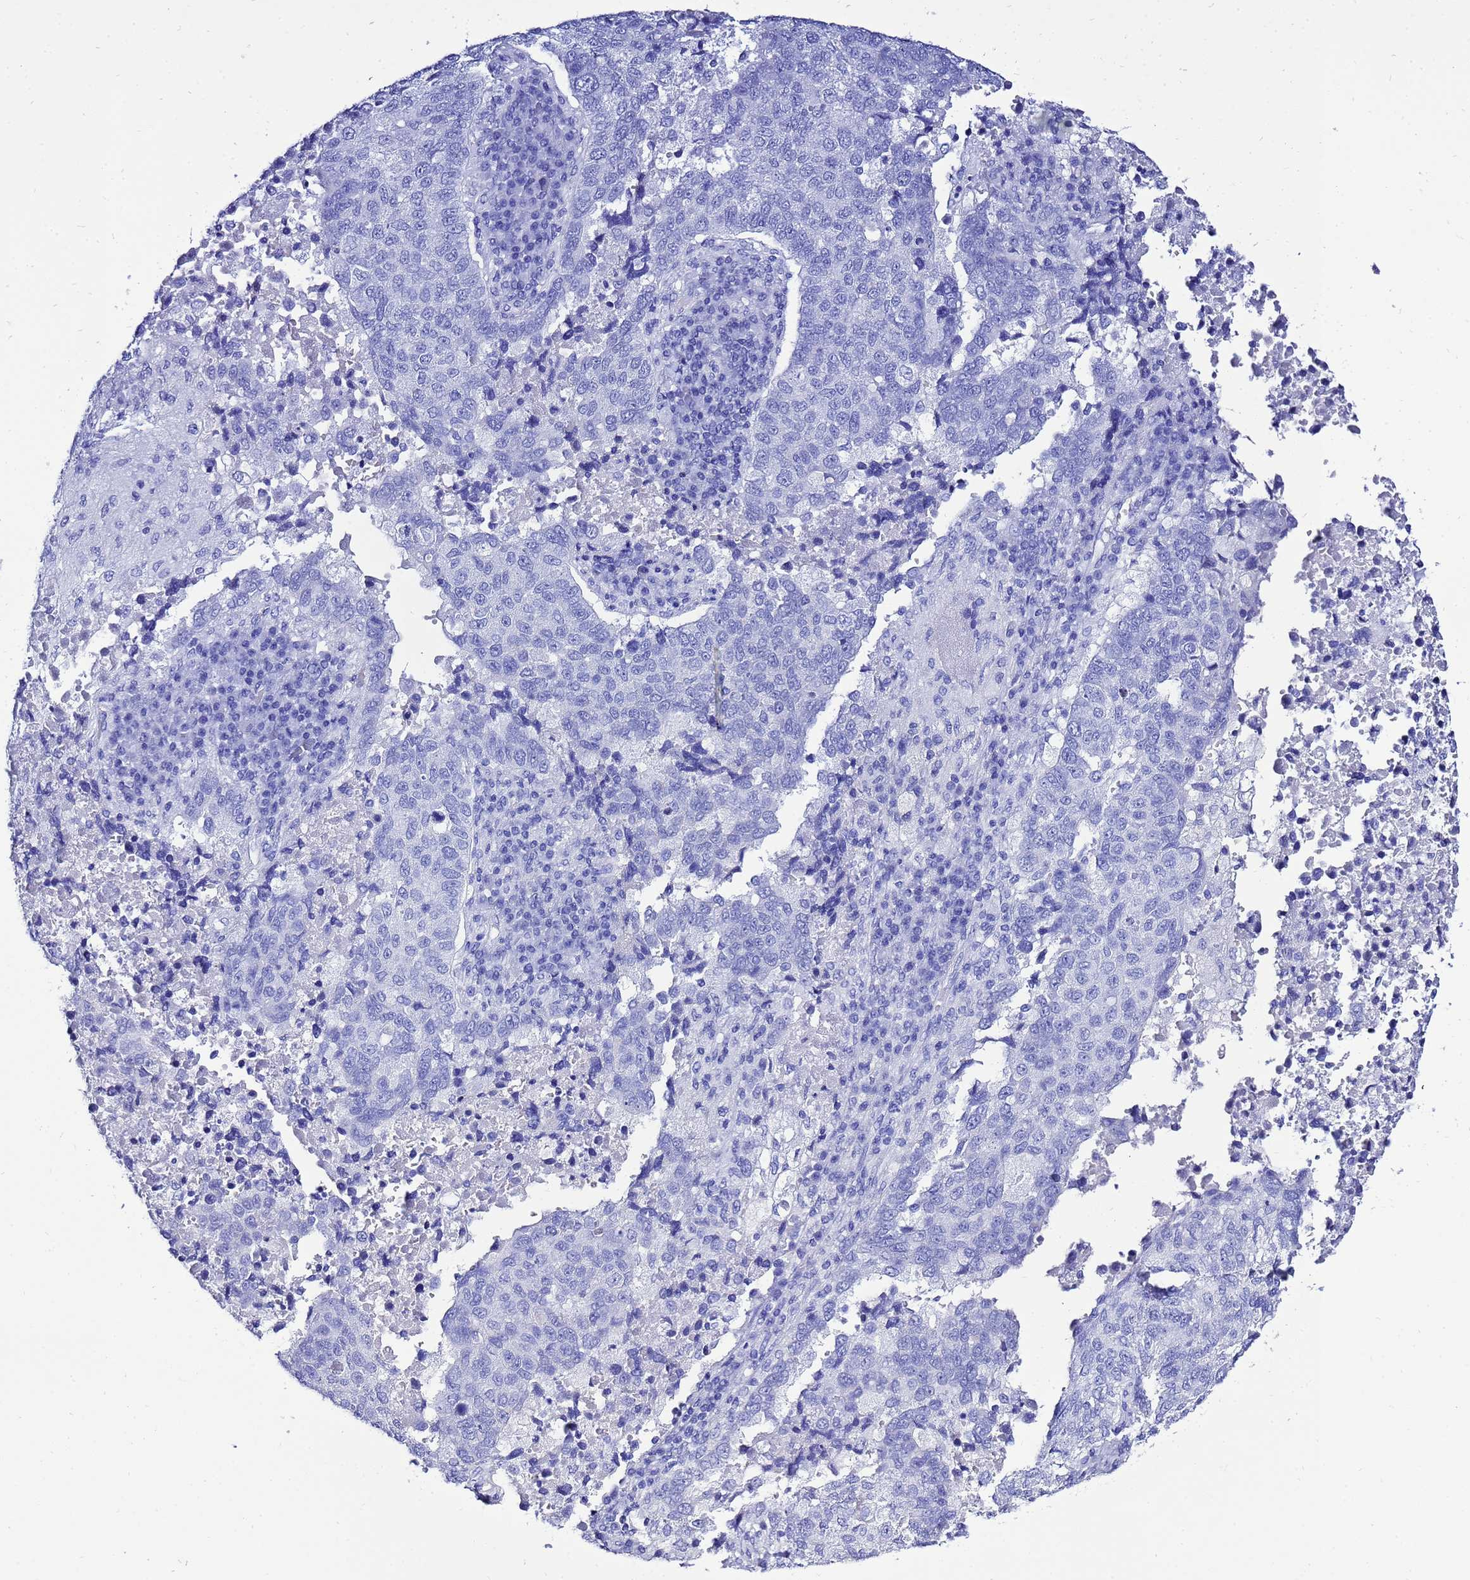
{"staining": {"intensity": "negative", "quantity": "none", "location": "none"}, "tissue": "lung cancer", "cell_type": "Tumor cells", "image_type": "cancer", "snomed": [{"axis": "morphology", "description": "Squamous cell carcinoma, NOS"}, {"axis": "topography", "description": "Lung"}], "caption": "The photomicrograph displays no staining of tumor cells in lung squamous cell carcinoma.", "gene": "LIPF", "patient": {"sex": "male", "age": 73}}